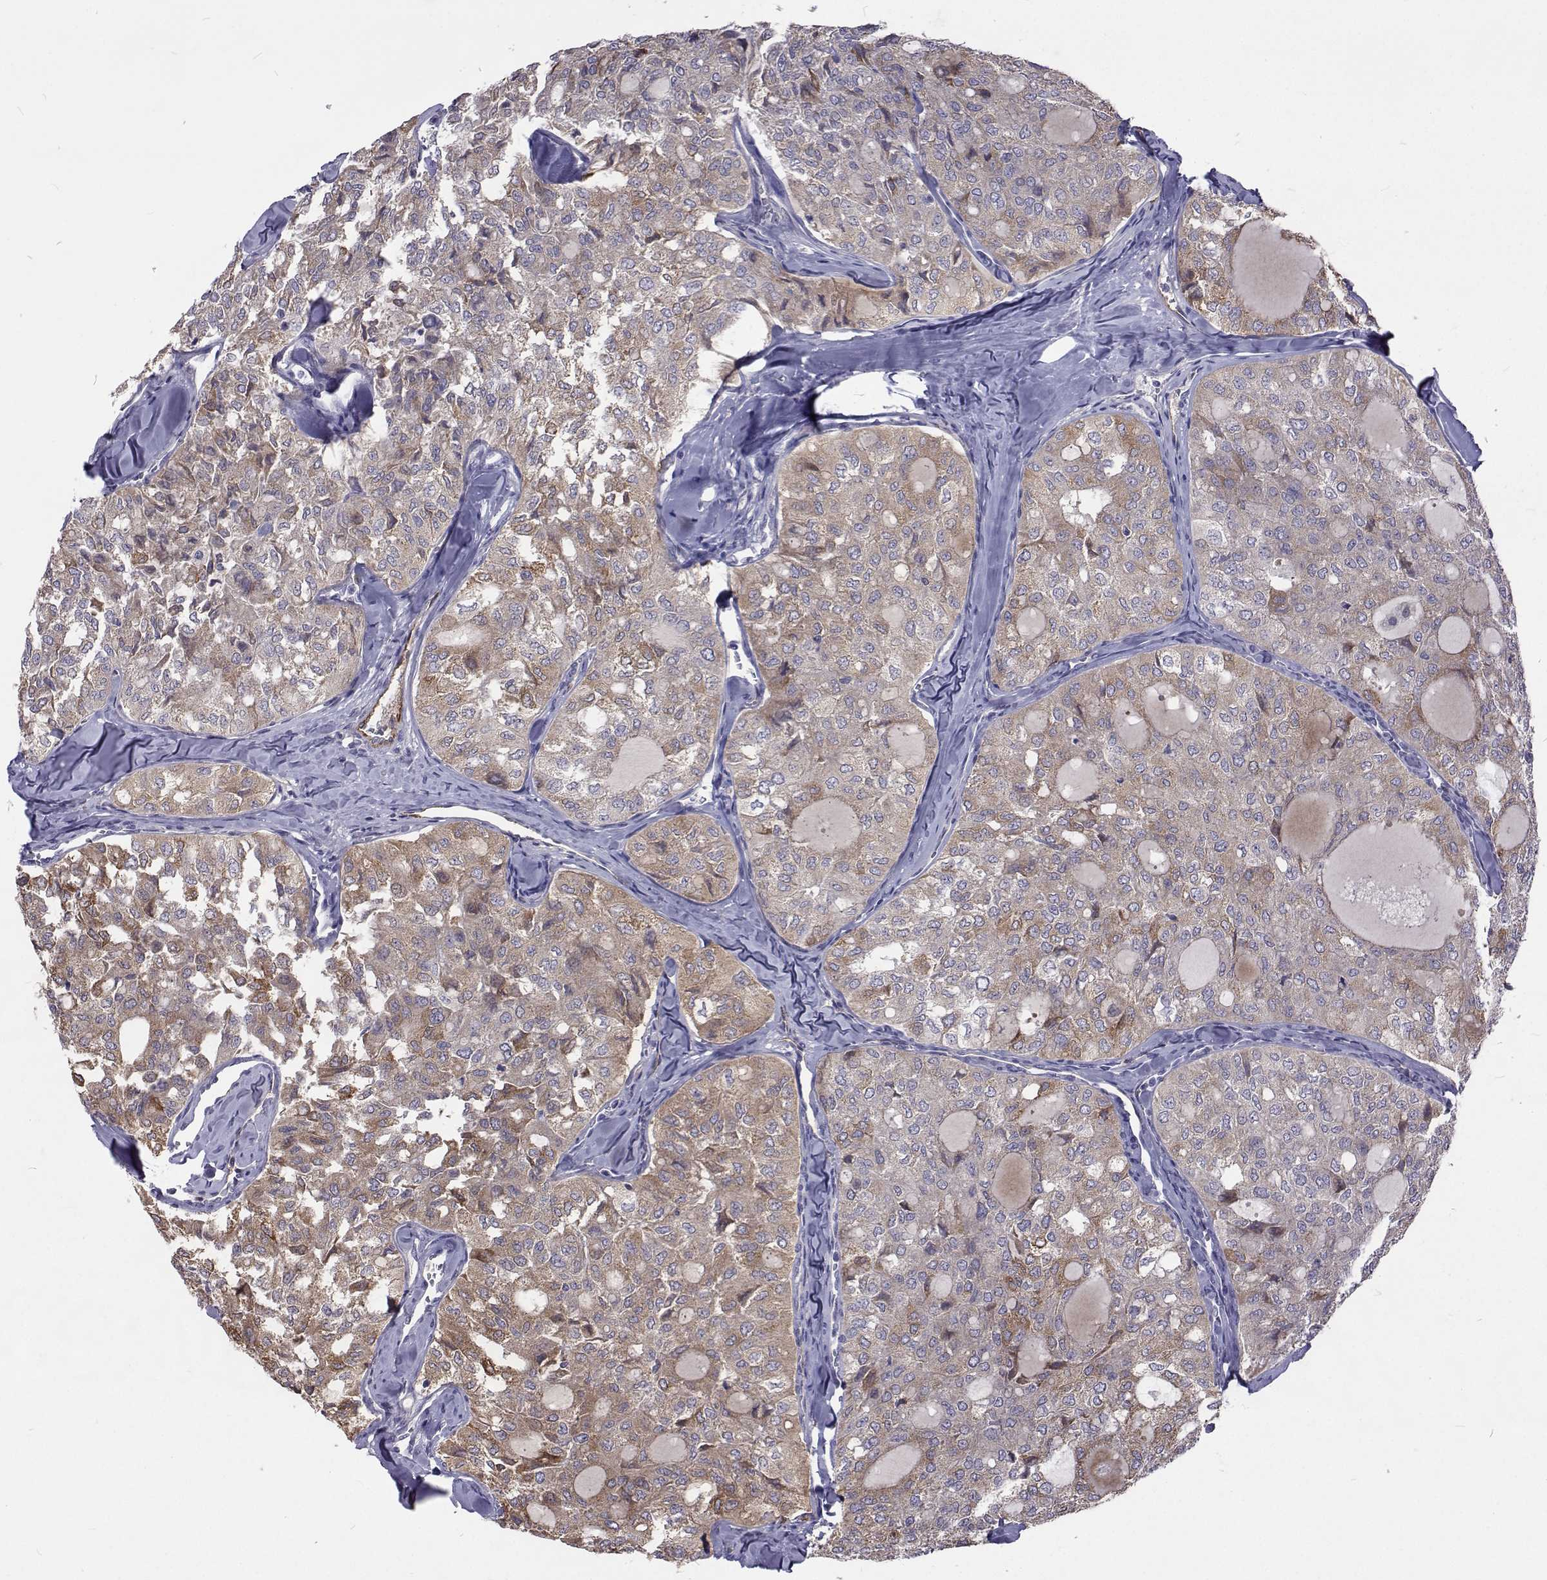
{"staining": {"intensity": "weak", "quantity": "25%-75%", "location": "cytoplasmic/membranous"}, "tissue": "thyroid cancer", "cell_type": "Tumor cells", "image_type": "cancer", "snomed": [{"axis": "morphology", "description": "Follicular adenoma carcinoma, NOS"}, {"axis": "topography", "description": "Thyroid gland"}], "caption": "Immunohistochemical staining of human thyroid cancer exhibits low levels of weak cytoplasmic/membranous protein expression in approximately 25%-75% of tumor cells.", "gene": "NPR3", "patient": {"sex": "male", "age": 75}}